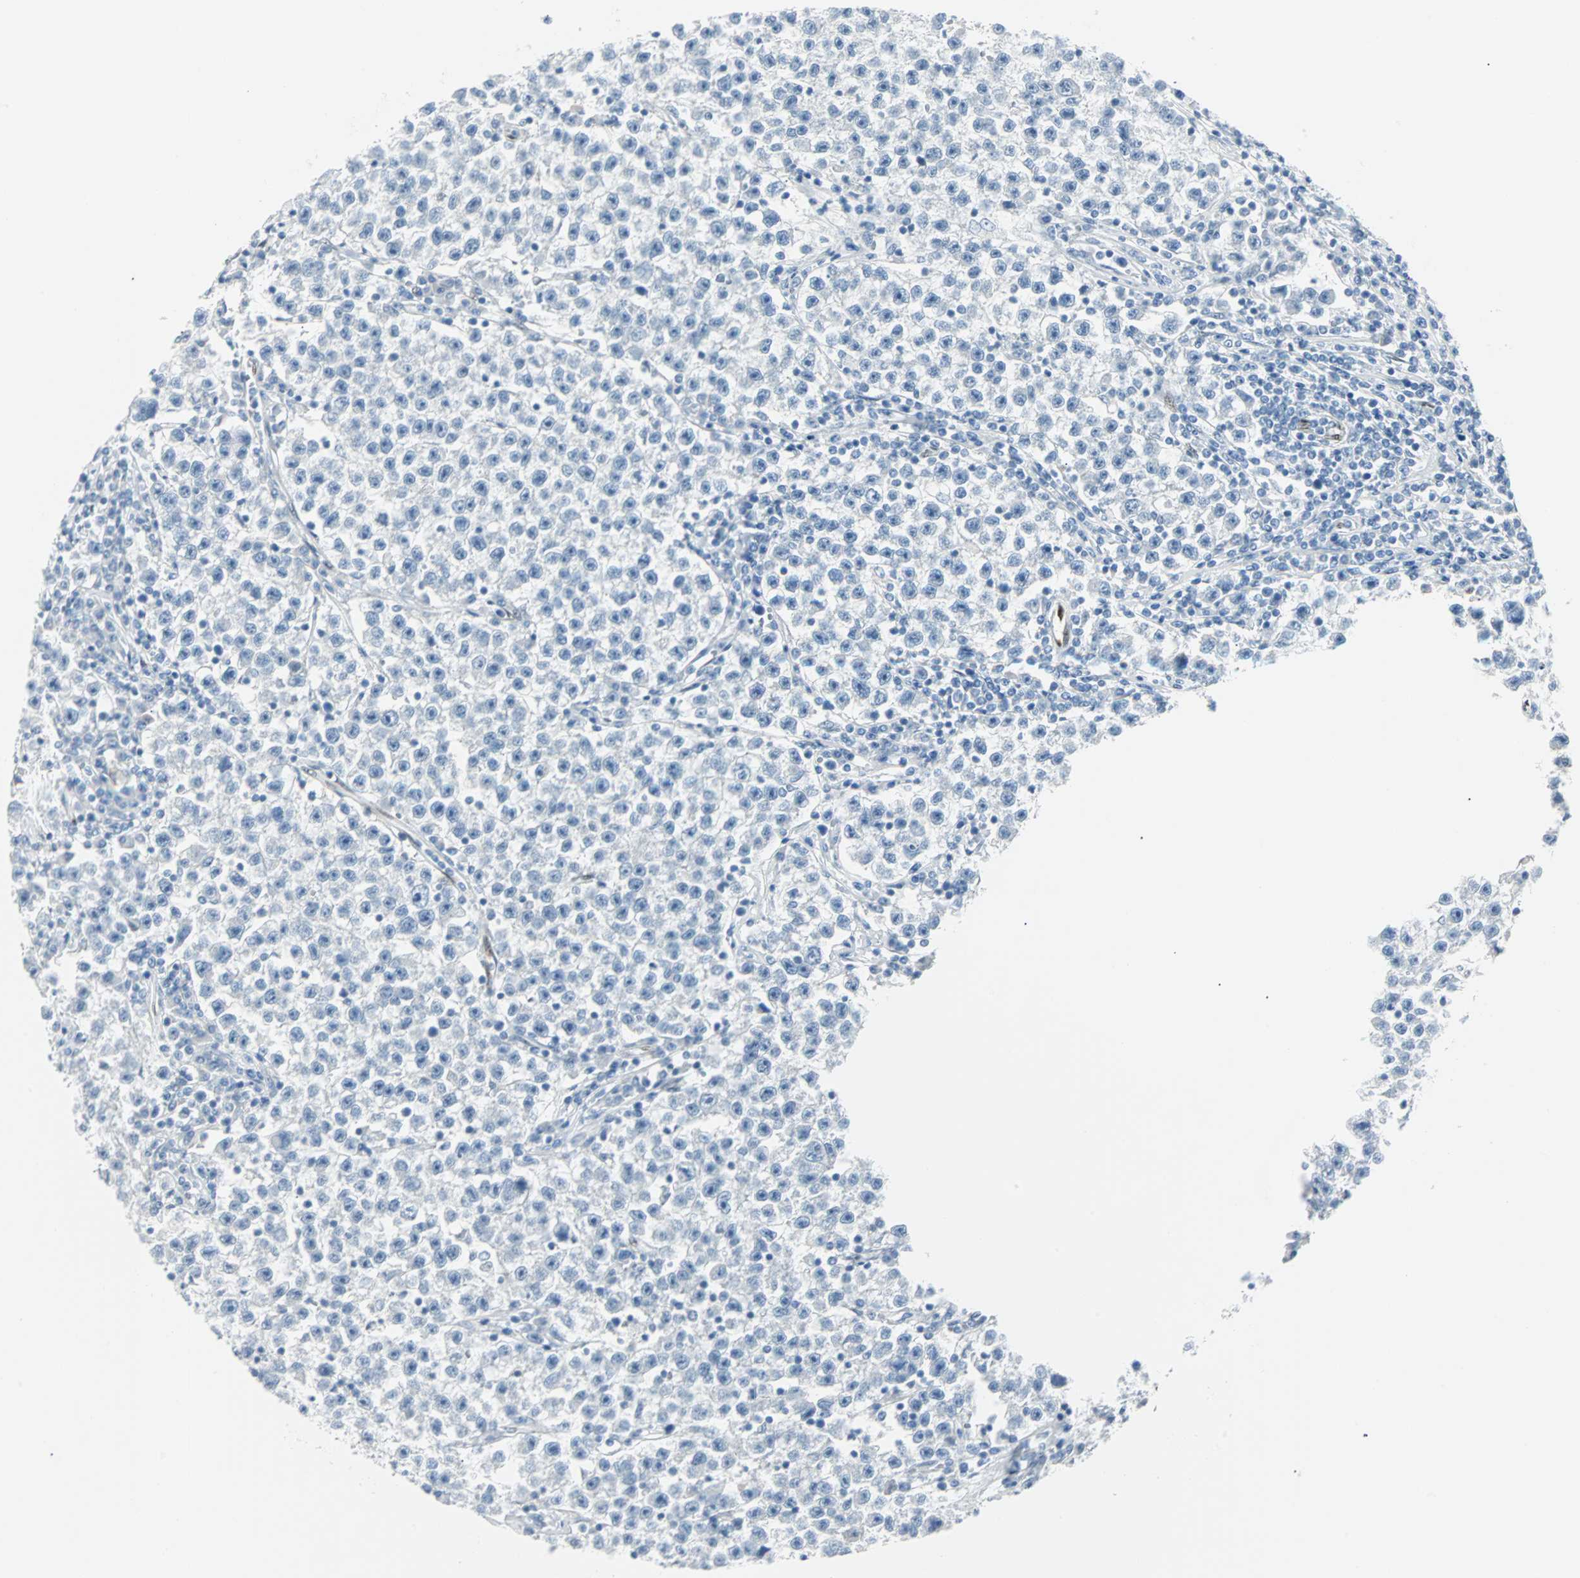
{"staining": {"intensity": "negative", "quantity": "none", "location": "none"}, "tissue": "testis cancer", "cell_type": "Tumor cells", "image_type": "cancer", "snomed": [{"axis": "morphology", "description": "Seminoma, NOS"}, {"axis": "topography", "description": "Testis"}], "caption": "This is a histopathology image of immunohistochemistry (IHC) staining of testis cancer (seminoma), which shows no staining in tumor cells.", "gene": "IL33", "patient": {"sex": "male", "age": 22}}